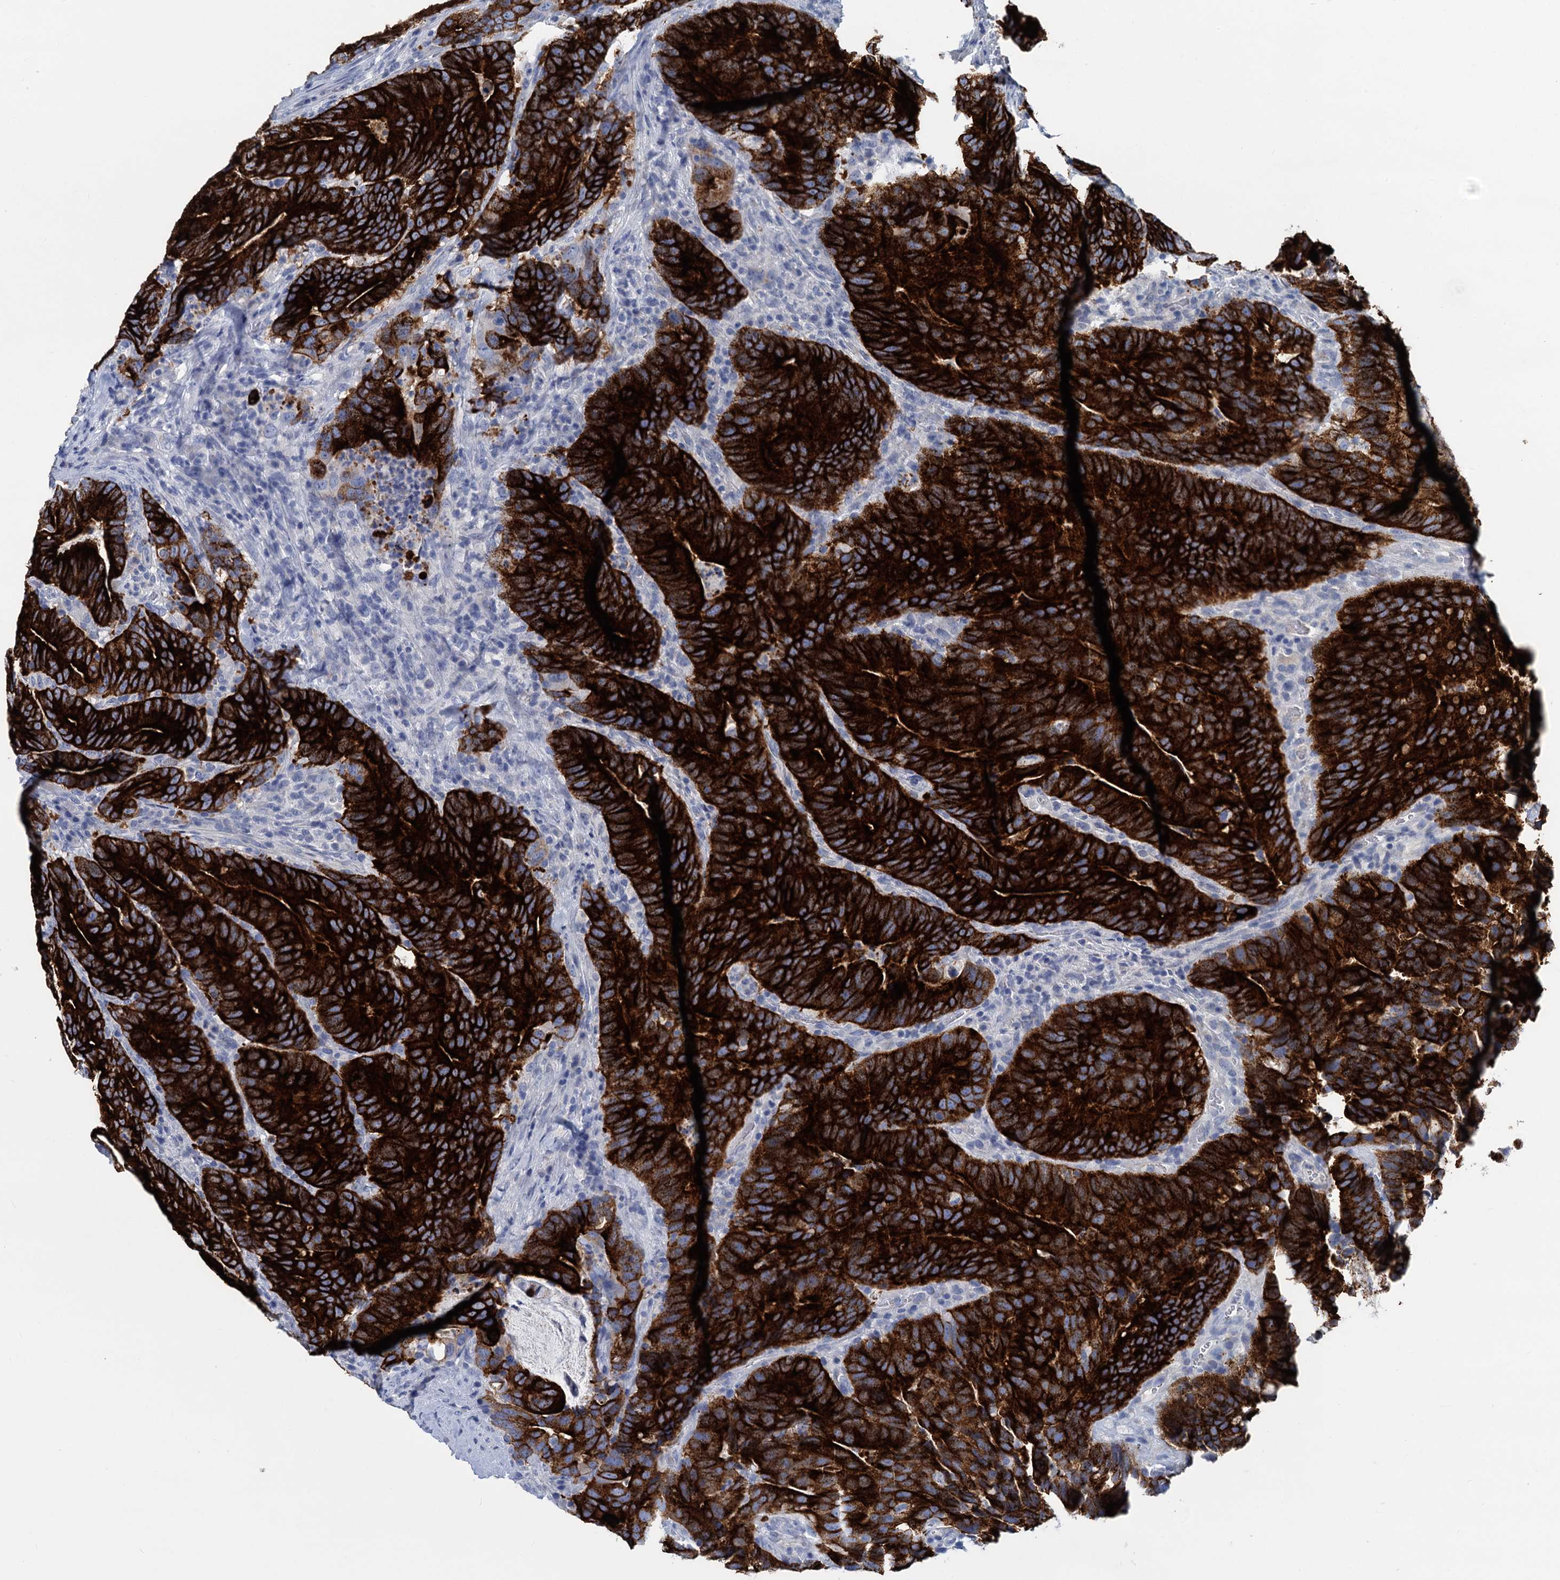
{"staining": {"intensity": "strong", "quantity": ">75%", "location": "cytoplasmic/membranous"}, "tissue": "colorectal cancer", "cell_type": "Tumor cells", "image_type": "cancer", "snomed": [{"axis": "morphology", "description": "Adenocarcinoma, NOS"}, {"axis": "topography", "description": "Colon"}], "caption": "Protein expression analysis of colorectal cancer (adenocarcinoma) exhibits strong cytoplasmic/membranous expression in about >75% of tumor cells.", "gene": "INSC", "patient": {"sex": "female", "age": 66}}